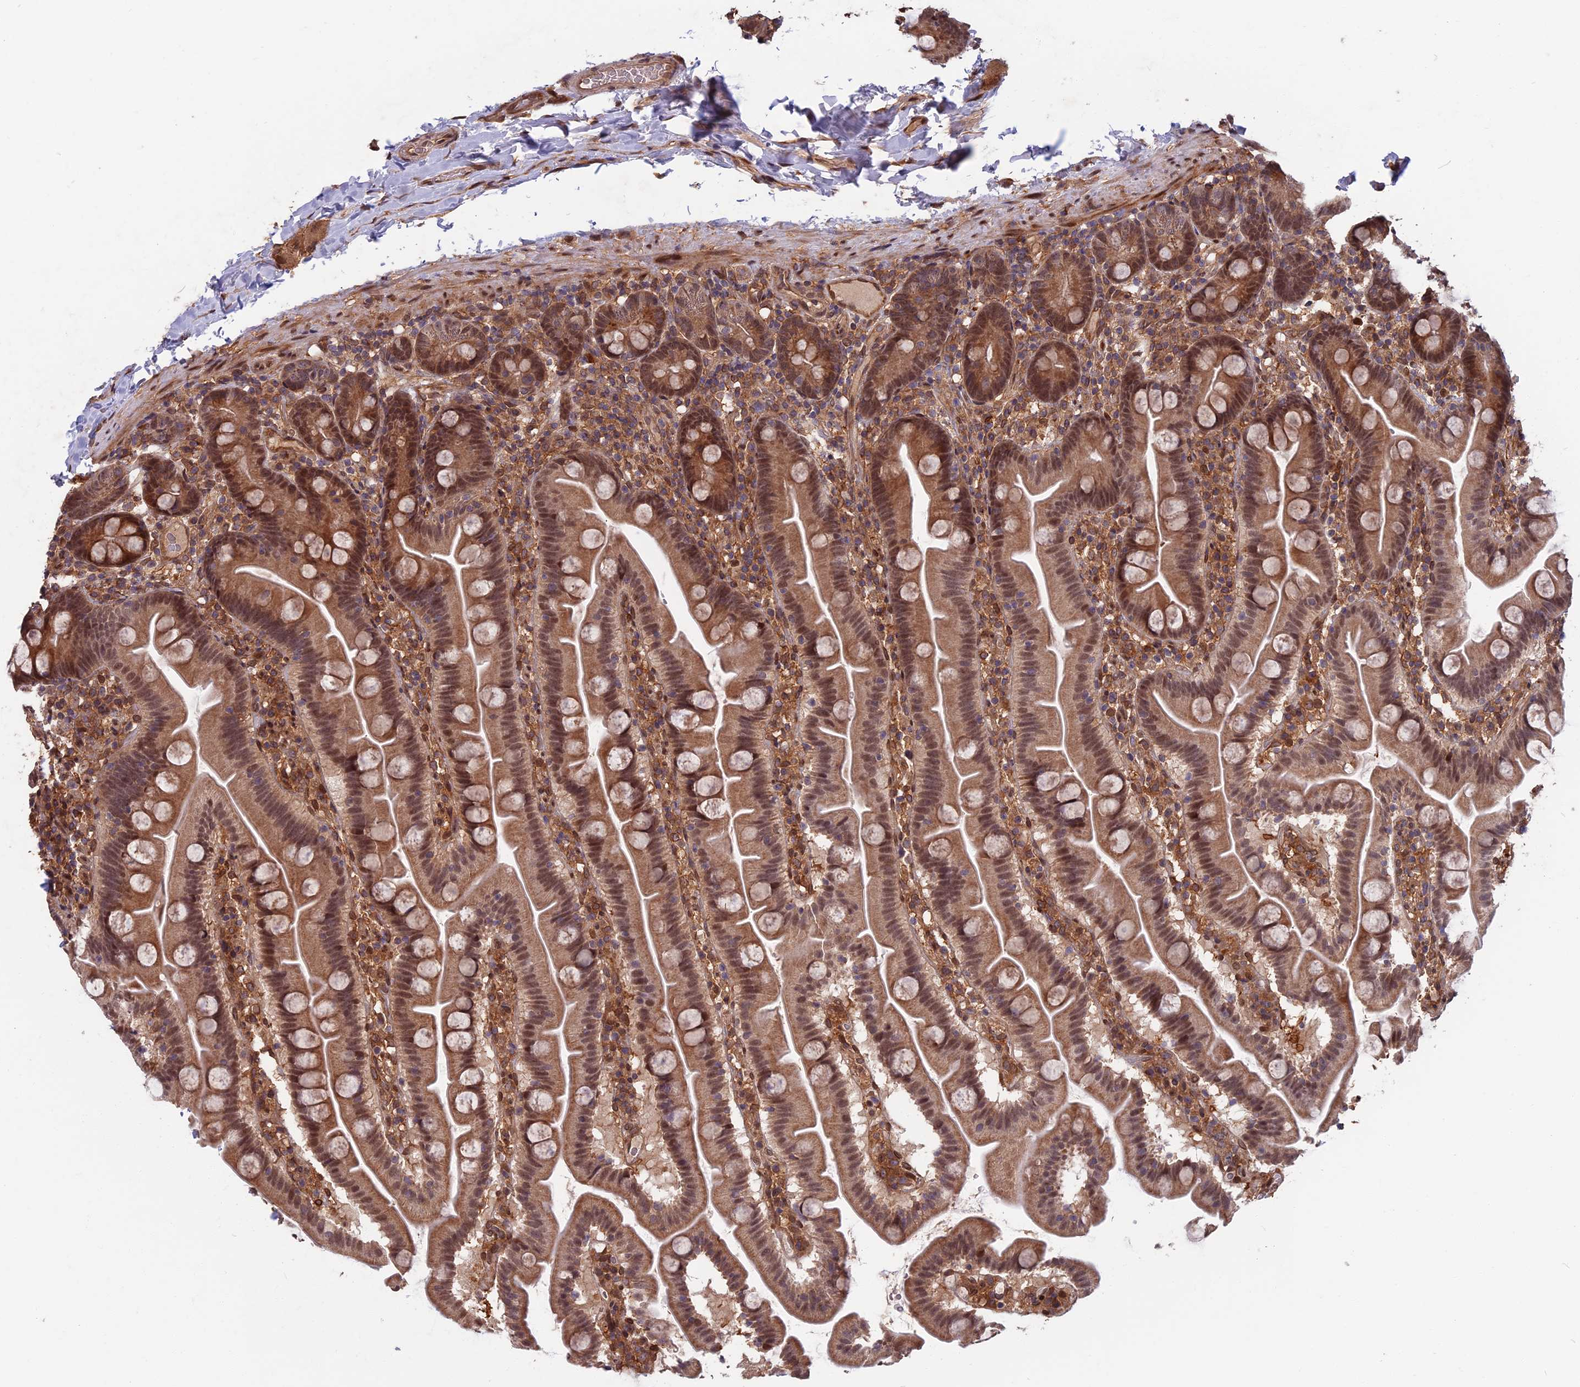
{"staining": {"intensity": "moderate", "quantity": ">75%", "location": "cytoplasmic/membranous,nuclear"}, "tissue": "small intestine", "cell_type": "Glandular cells", "image_type": "normal", "snomed": [{"axis": "morphology", "description": "Normal tissue, NOS"}, {"axis": "topography", "description": "Small intestine"}], "caption": "DAB (3,3'-diaminobenzidine) immunohistochemical staining of benign human small intestine displays moderate cytoplasmic/membranous,nuclear protein expression in approximately >75% of glandular cells.", "gene": "SPG11", "patient": {"sex": "female", "age": 68}}